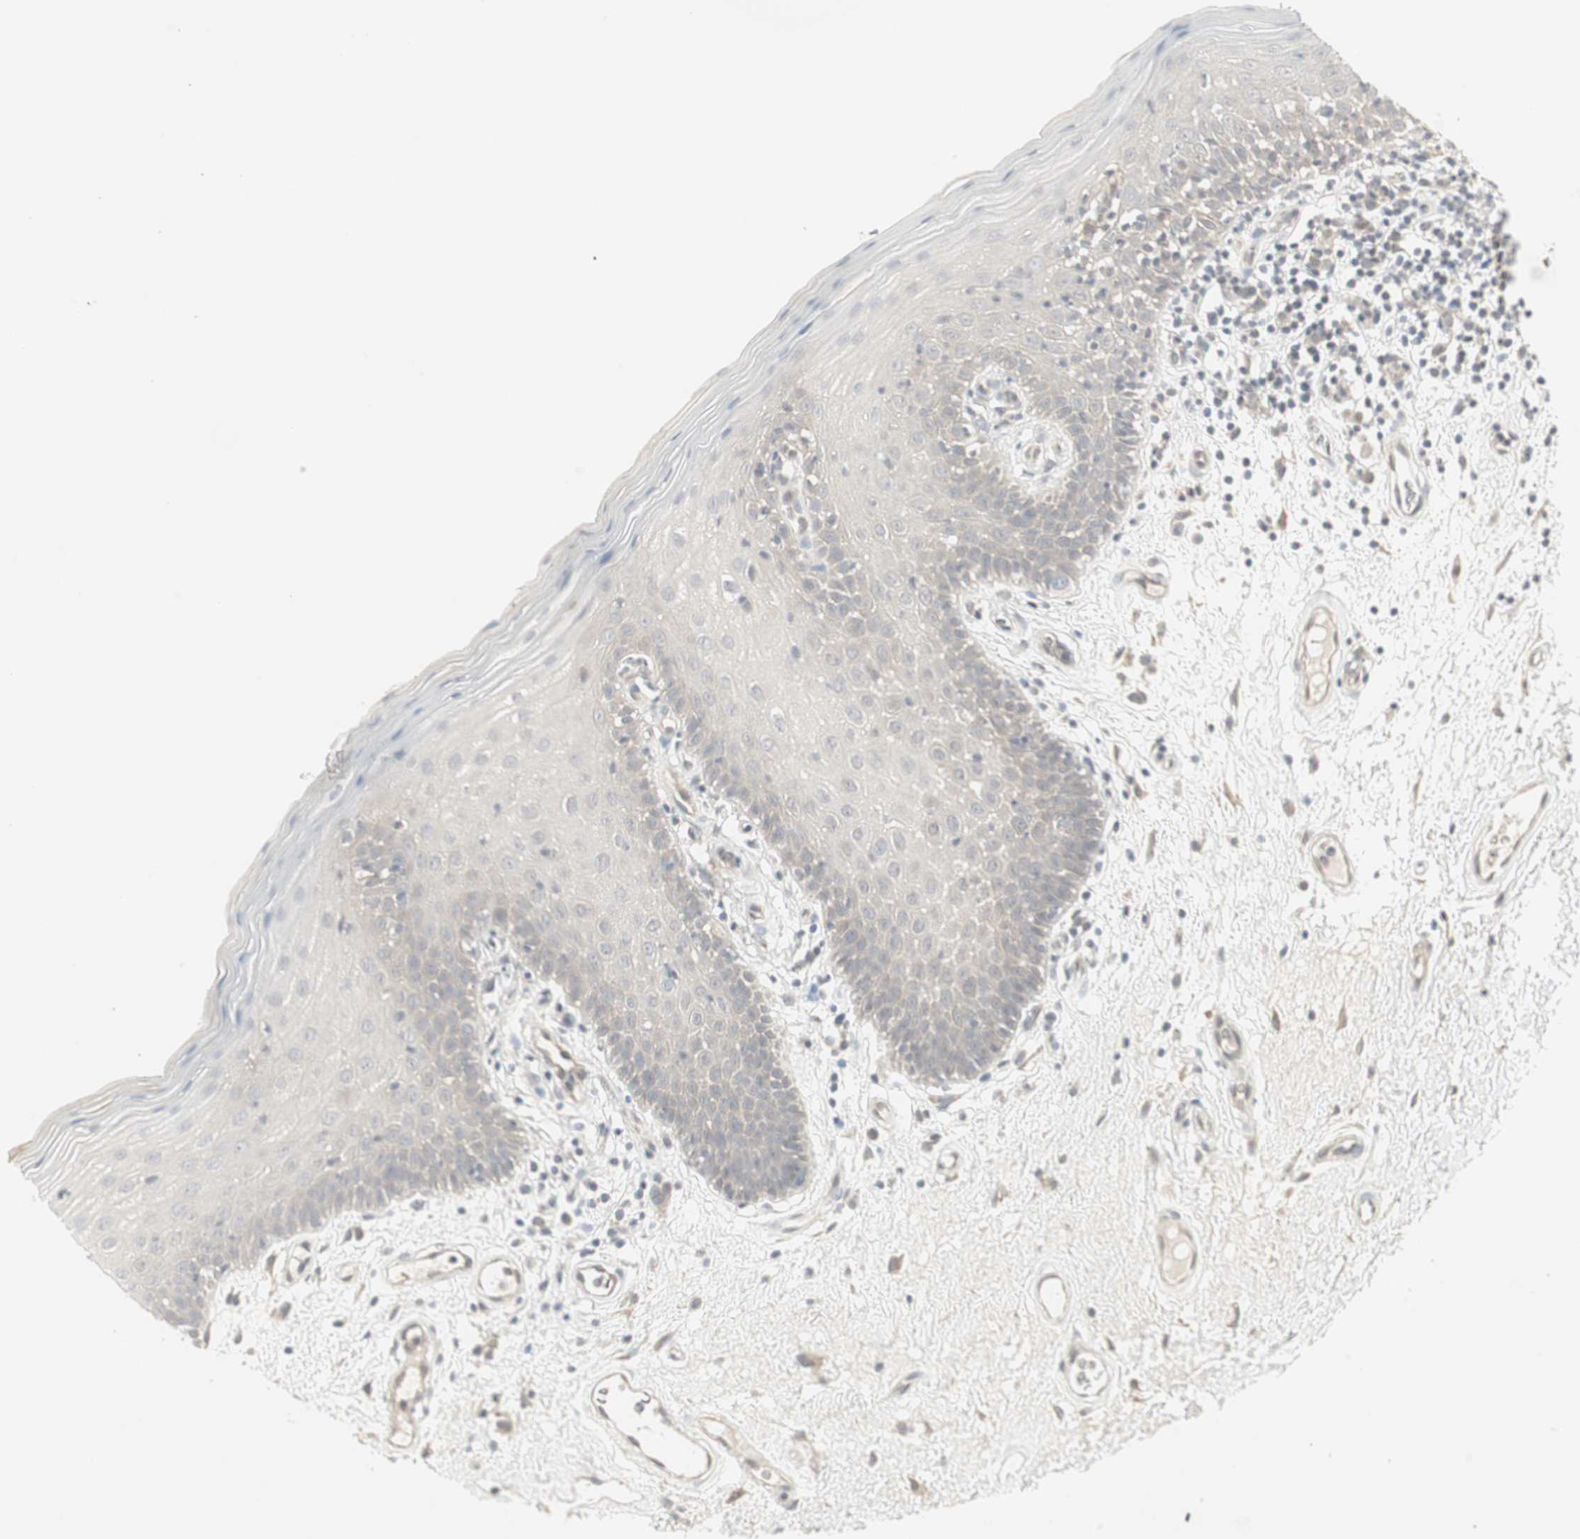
{"staining": {"intensity": "negative", "quantity": "none", "location": "none"}, "tissue": "oral mucosa", "cell_type": "Squamous epithelial cells", "image_type": "normal", "snomed": [{"axis": "morphology", "description": "Normal tissue, NOS"}, {"axis": "morphology", "description": "Squamous cell carcinoma, NOS"}, {"axis": "topography", "description": "Skeletal muscle"}, {"axis": "topography", "description": "Oral tissue"}, {"axis": "topography", "description": "Head-Neck"}], "caption": "Micrograph shows no protein positivity in squamous epithelial cells of normal oral mucosa.", "gene": "PTPA", "patient": {"sex": "male", "age": 71}}